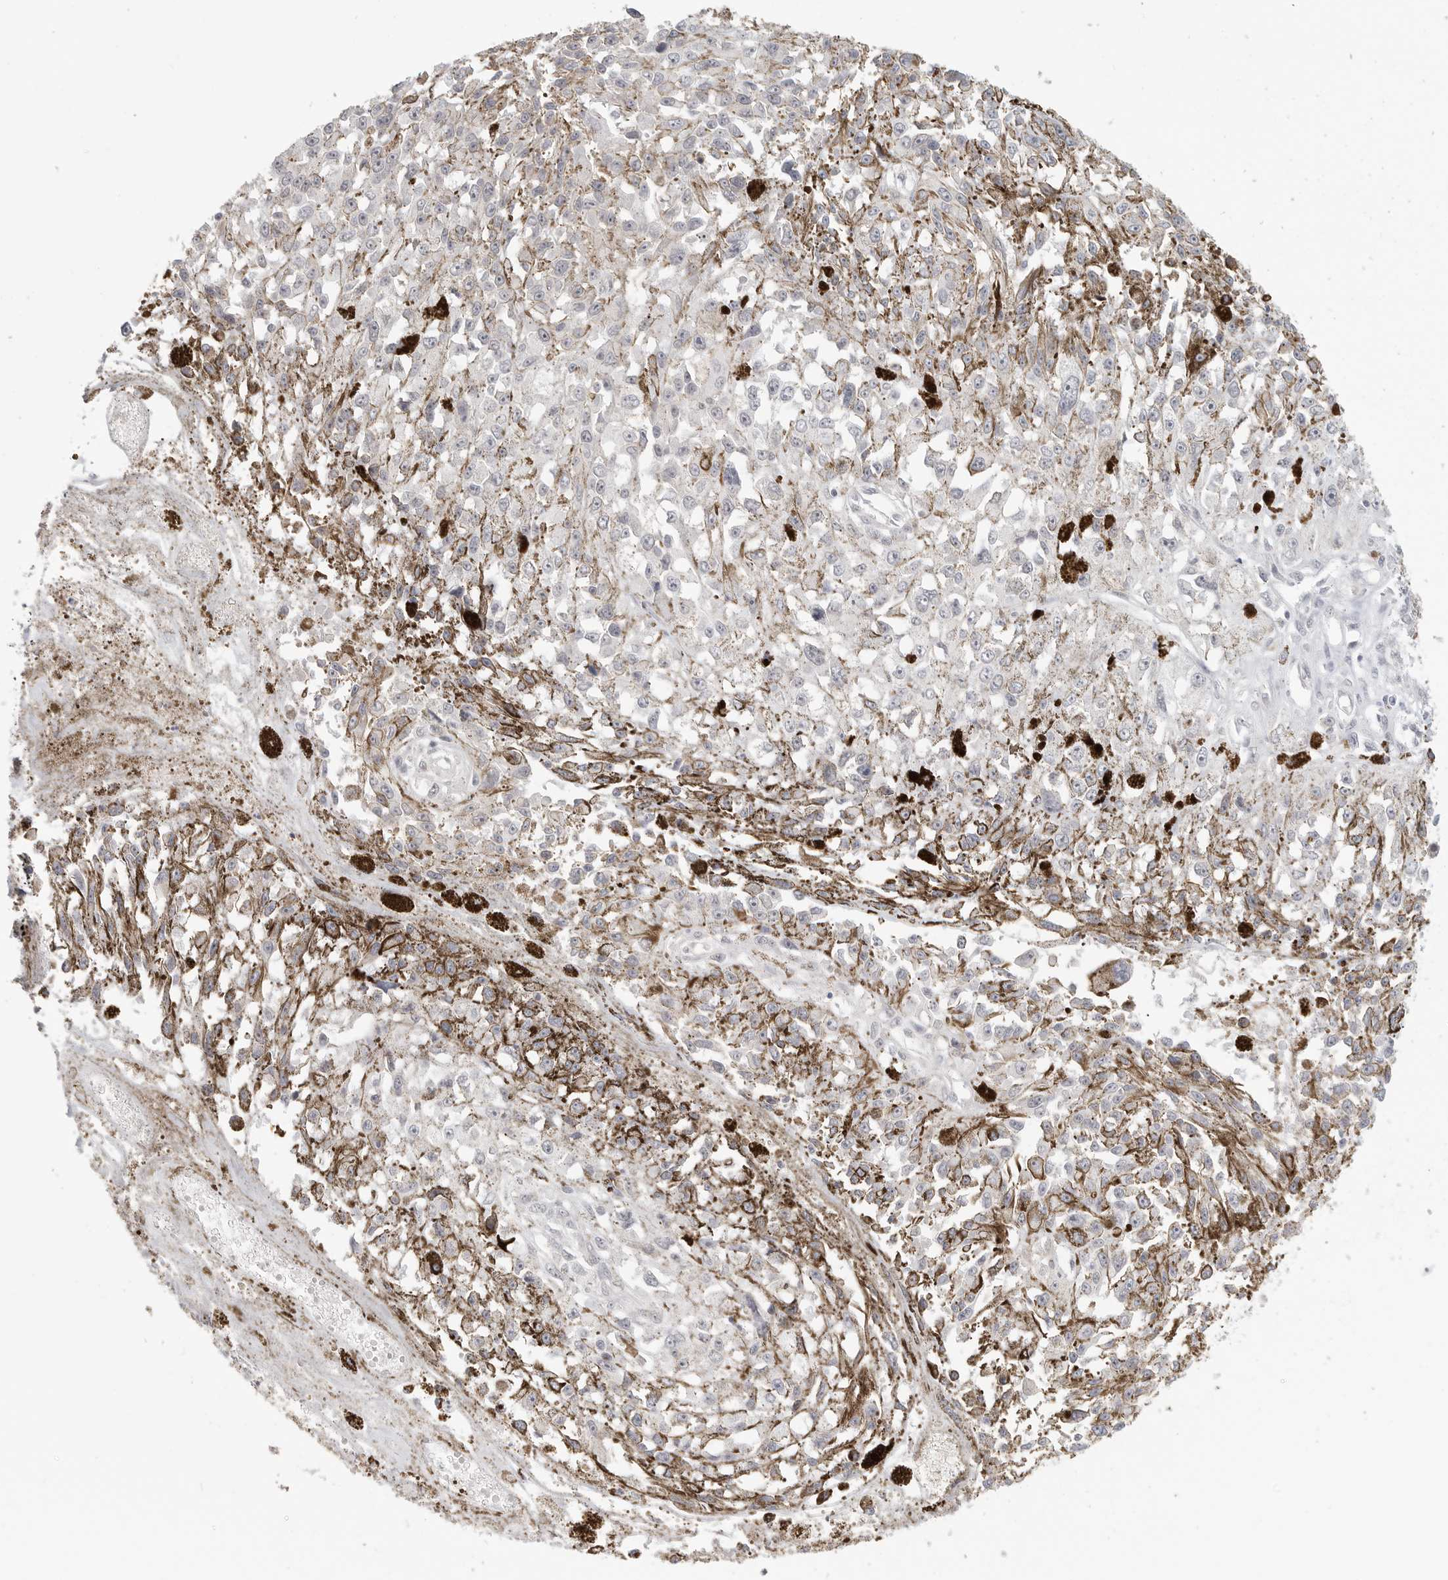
{"staining": {"intensity": "negative", "quantity": "none", "location": "none"}, "tissue": "melanoma", "cell_type": "Tumor cells", "image_type": "cancer", "snomed": [{"axis": "morphology", "description": "Malignant melanoma, Metastatic site"}, {"axis": "topography", "description": "Lymph node"}], "caption": "There is no significant expression in tumor cells of malignant melanoma (metastatic site).", "gene": "KLK11", "patient": {"sex": "male", "age": 59}}